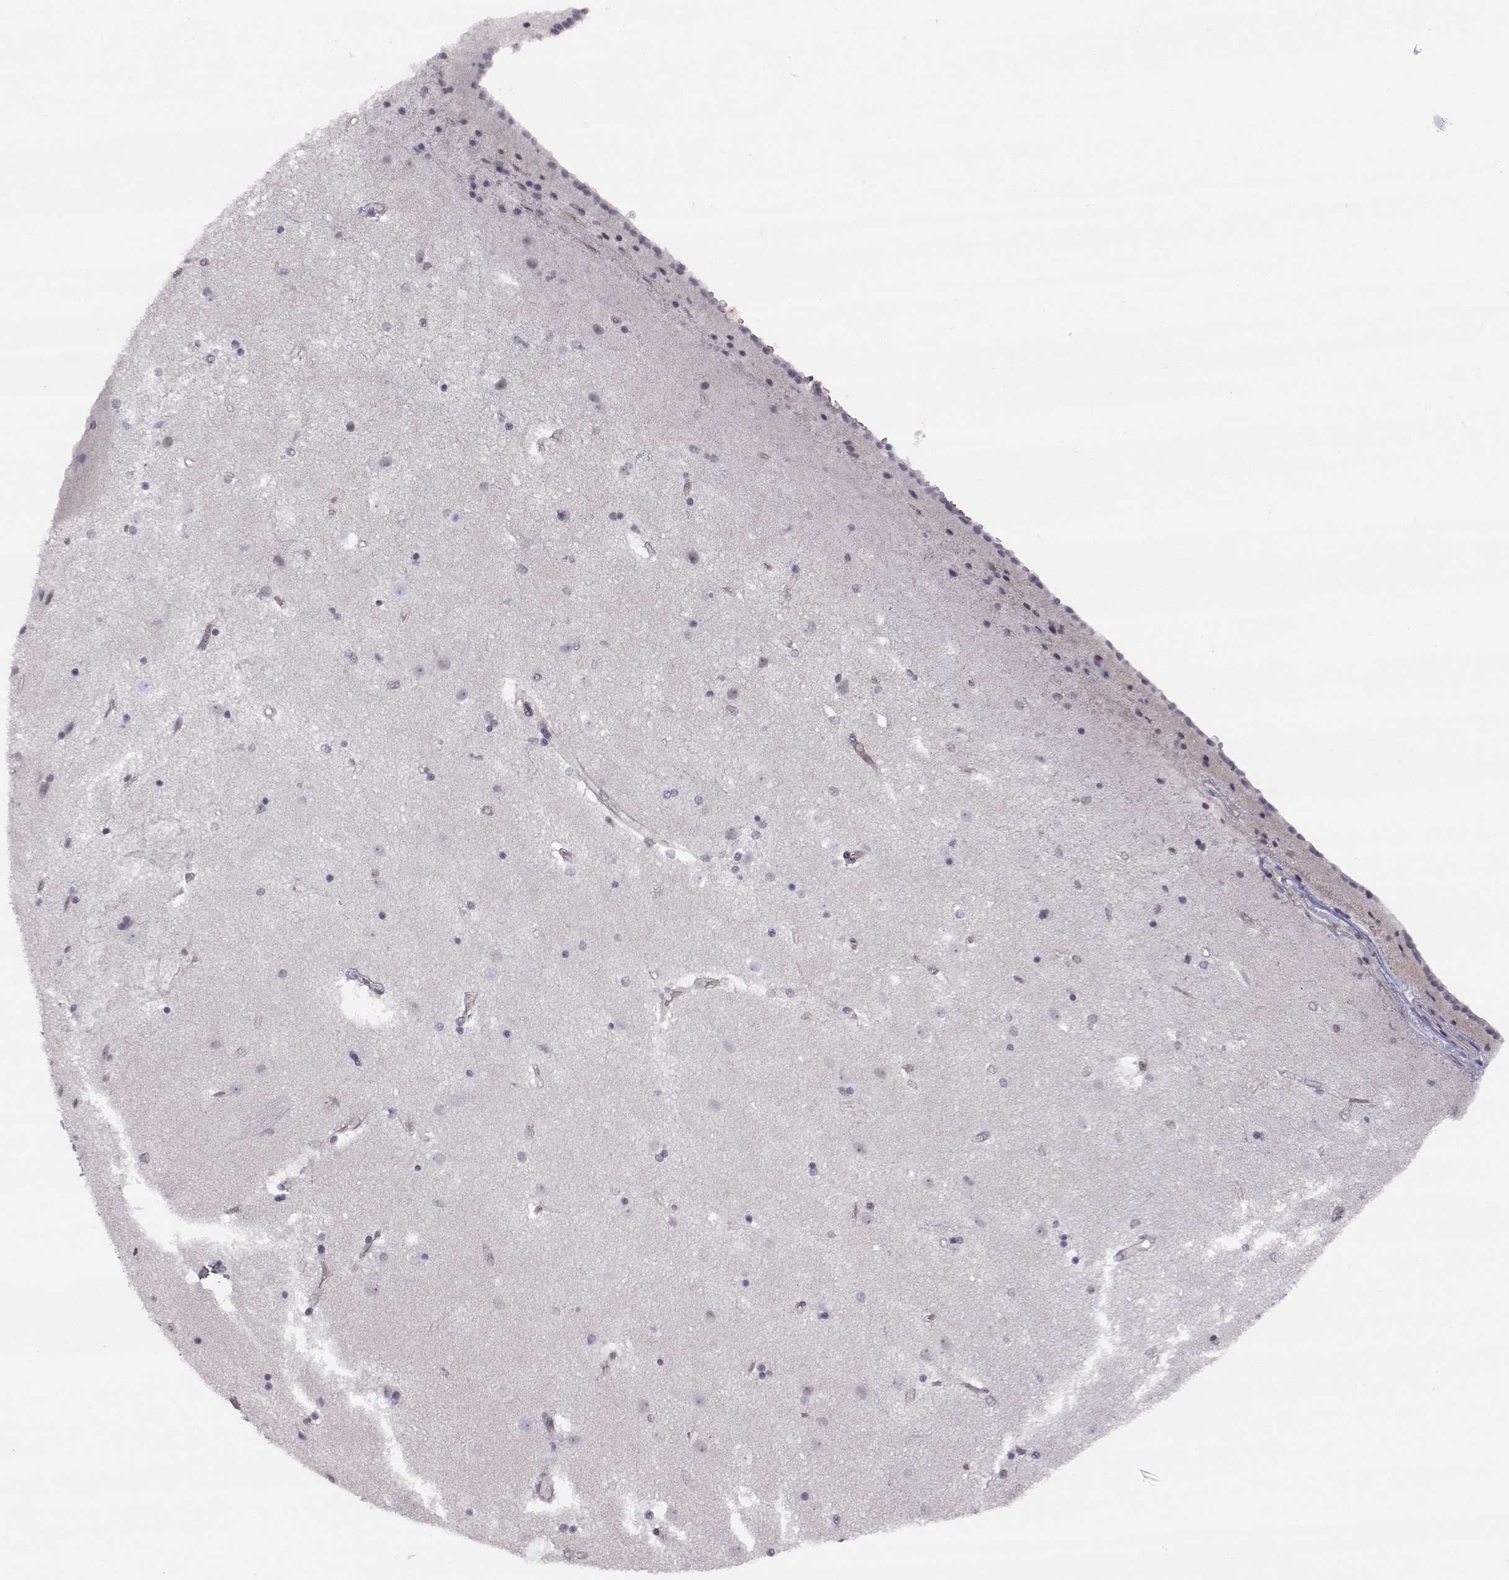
{"staining": {"intensity": "negative", "quantity": "none", "location": "none"}, "tissue": "caudate", "cell_type": "Glial cells", "image_type": "normal", "snomed": [{"axis": "morphology", "description": "Normal tissue, NOS"}, {"axis": "topography", "description": "Lateral ventricle wall"}], "caption": "The immunohistochemistry micrograph has no significant staining in glial cells of caudate. (Immunohistochemistry, brightfield microscopy, high magnification).", "gene": "KIF13B", "patient": {"sex": "female", "age": 71}}